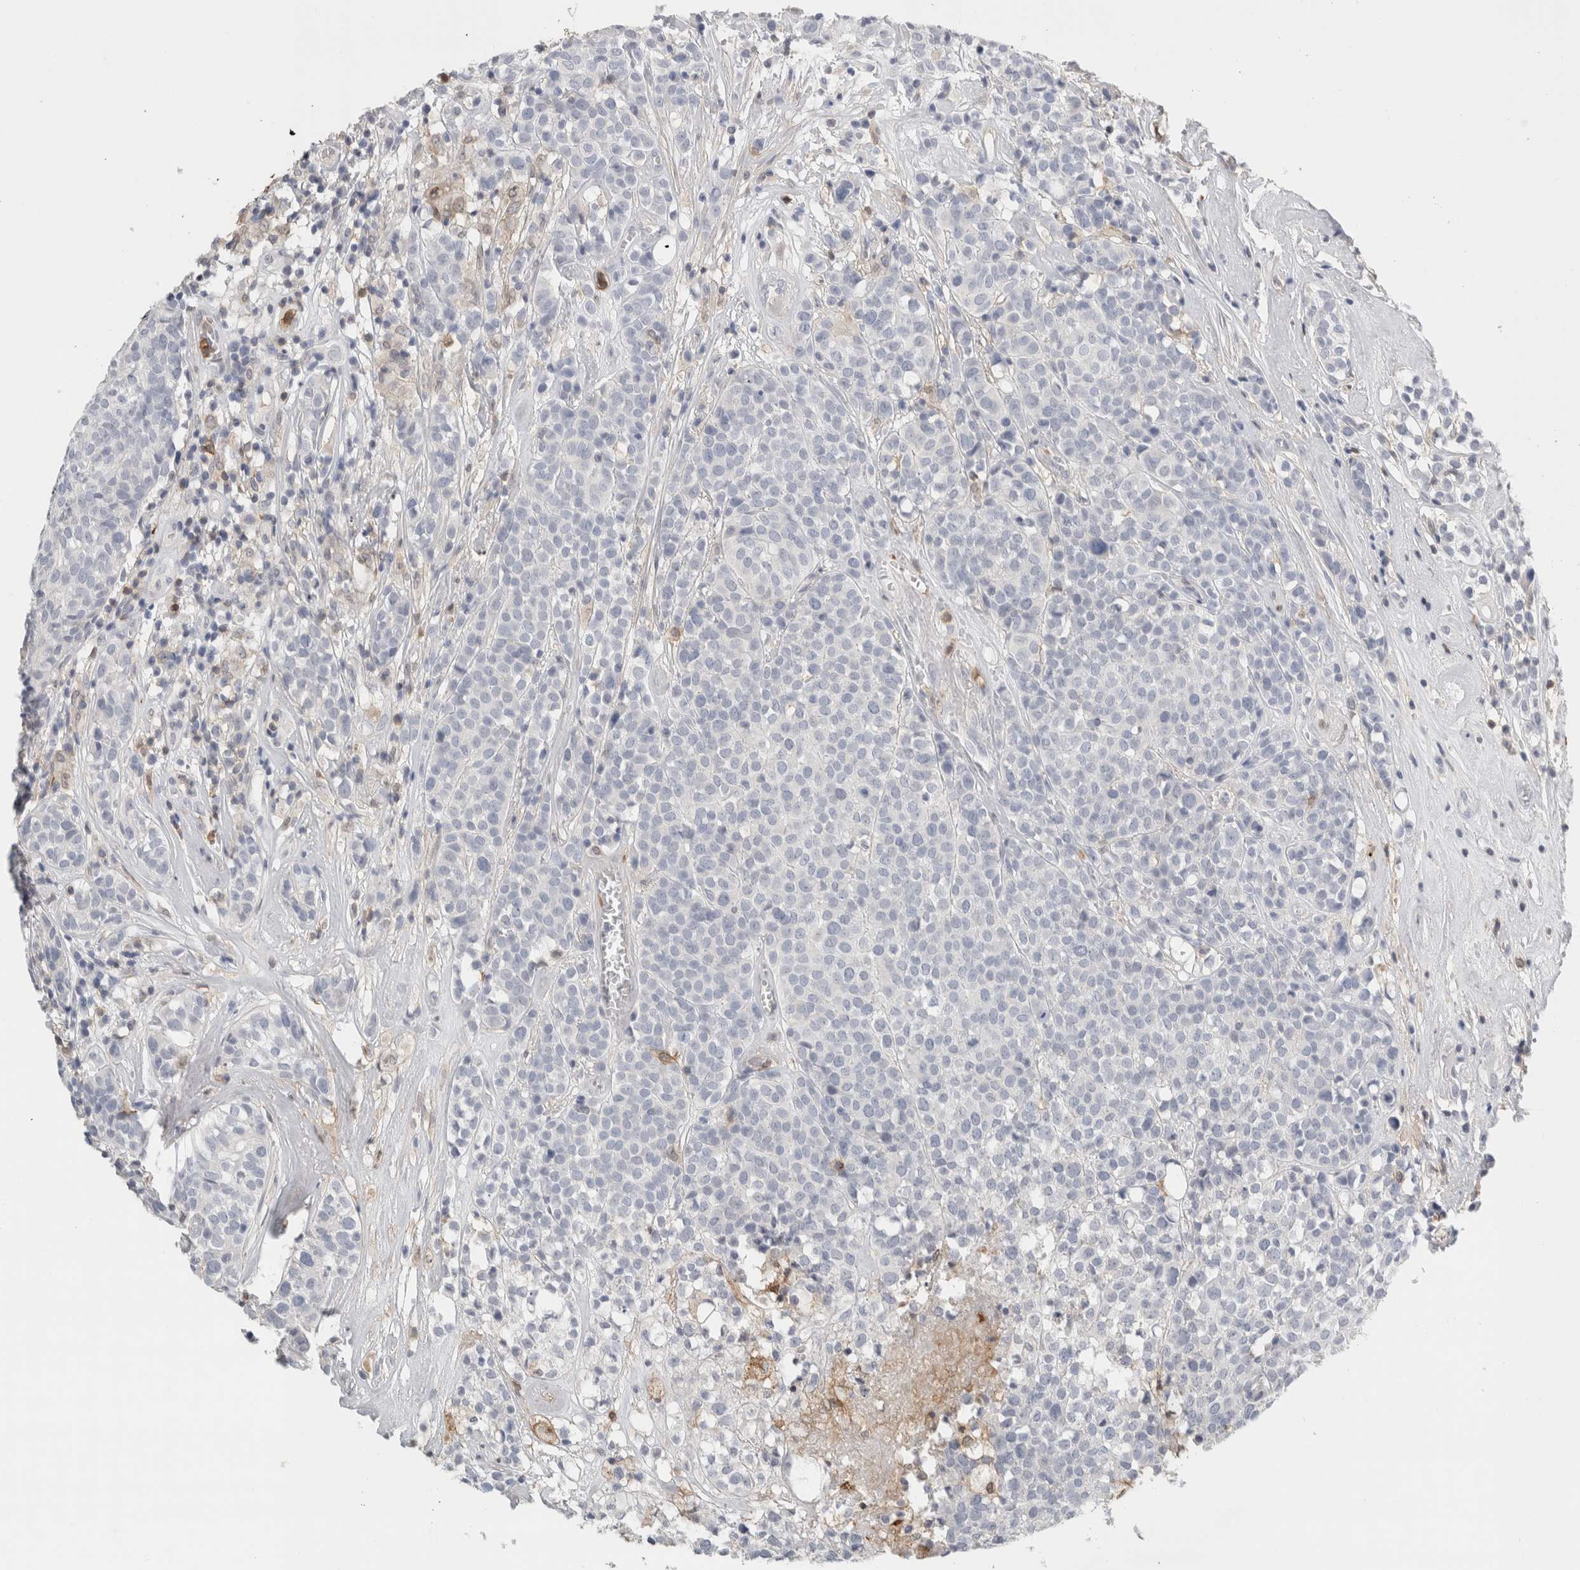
{"staining": {"intensity": "negative", "quantity": "none", "location": "none"}, "tissue": "head and neck cancer", "cell_type": "Tumor cells", "image_type": "cancer", "snomed": [{"axis": "morphology", "description": "Adenocarcinoma, NOS"}, {"axis": "topography", "description": "Salivary gland"}, {"axis": "topography", "description": "Head-Neck"}], "caption": "This is an immunohistochemistry histopathology image of human adenocarcinoma (head and neck). There is no positivity in tumor cells.", "gene": "P2RY2", "patient": {"sex": "female", "age": 65}}